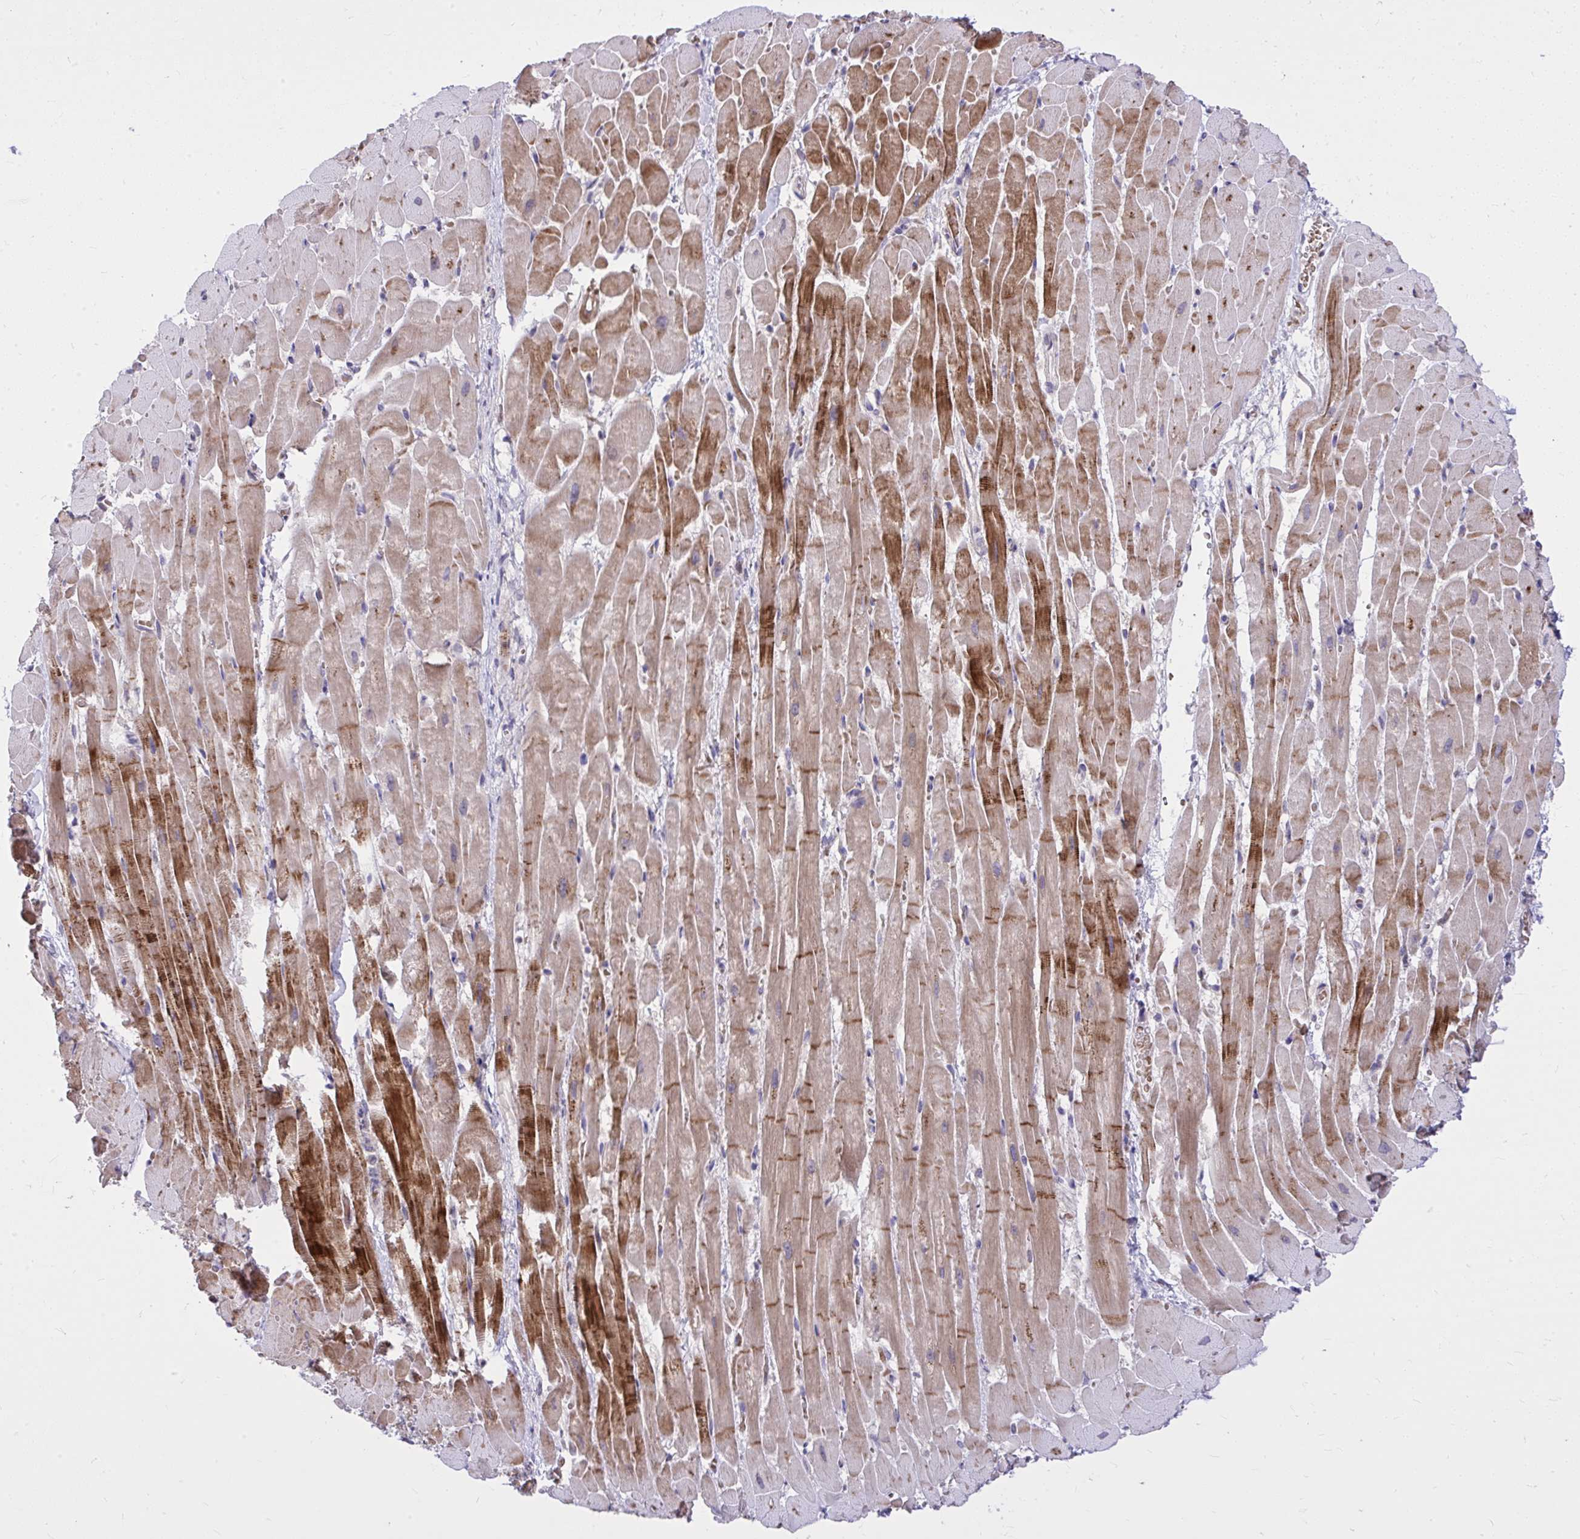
{"staining": {"intensity": "moderate", "quantity": ">75%", "location": "cytoplasmic/membranous"}, "tissue": "heart muscle", "cell_type": "Cardiomyocytes", "image_type": "normal", "snomed": [{"axis": "morphology", "description": "Normal tissue, NOS"}, {"axis": "topography", "description": "Heart"}], "caption": "IHC (DAB) staining of benign human heart muscle displays moderate cytoplasmic/membranous protein expression in about >75% of cardiomyocytes. (DAB = brown stain, brightfield microscopy at high magnification).", "gene": "DPY19L1", "patient": {"sex": "male", "age": 37}}